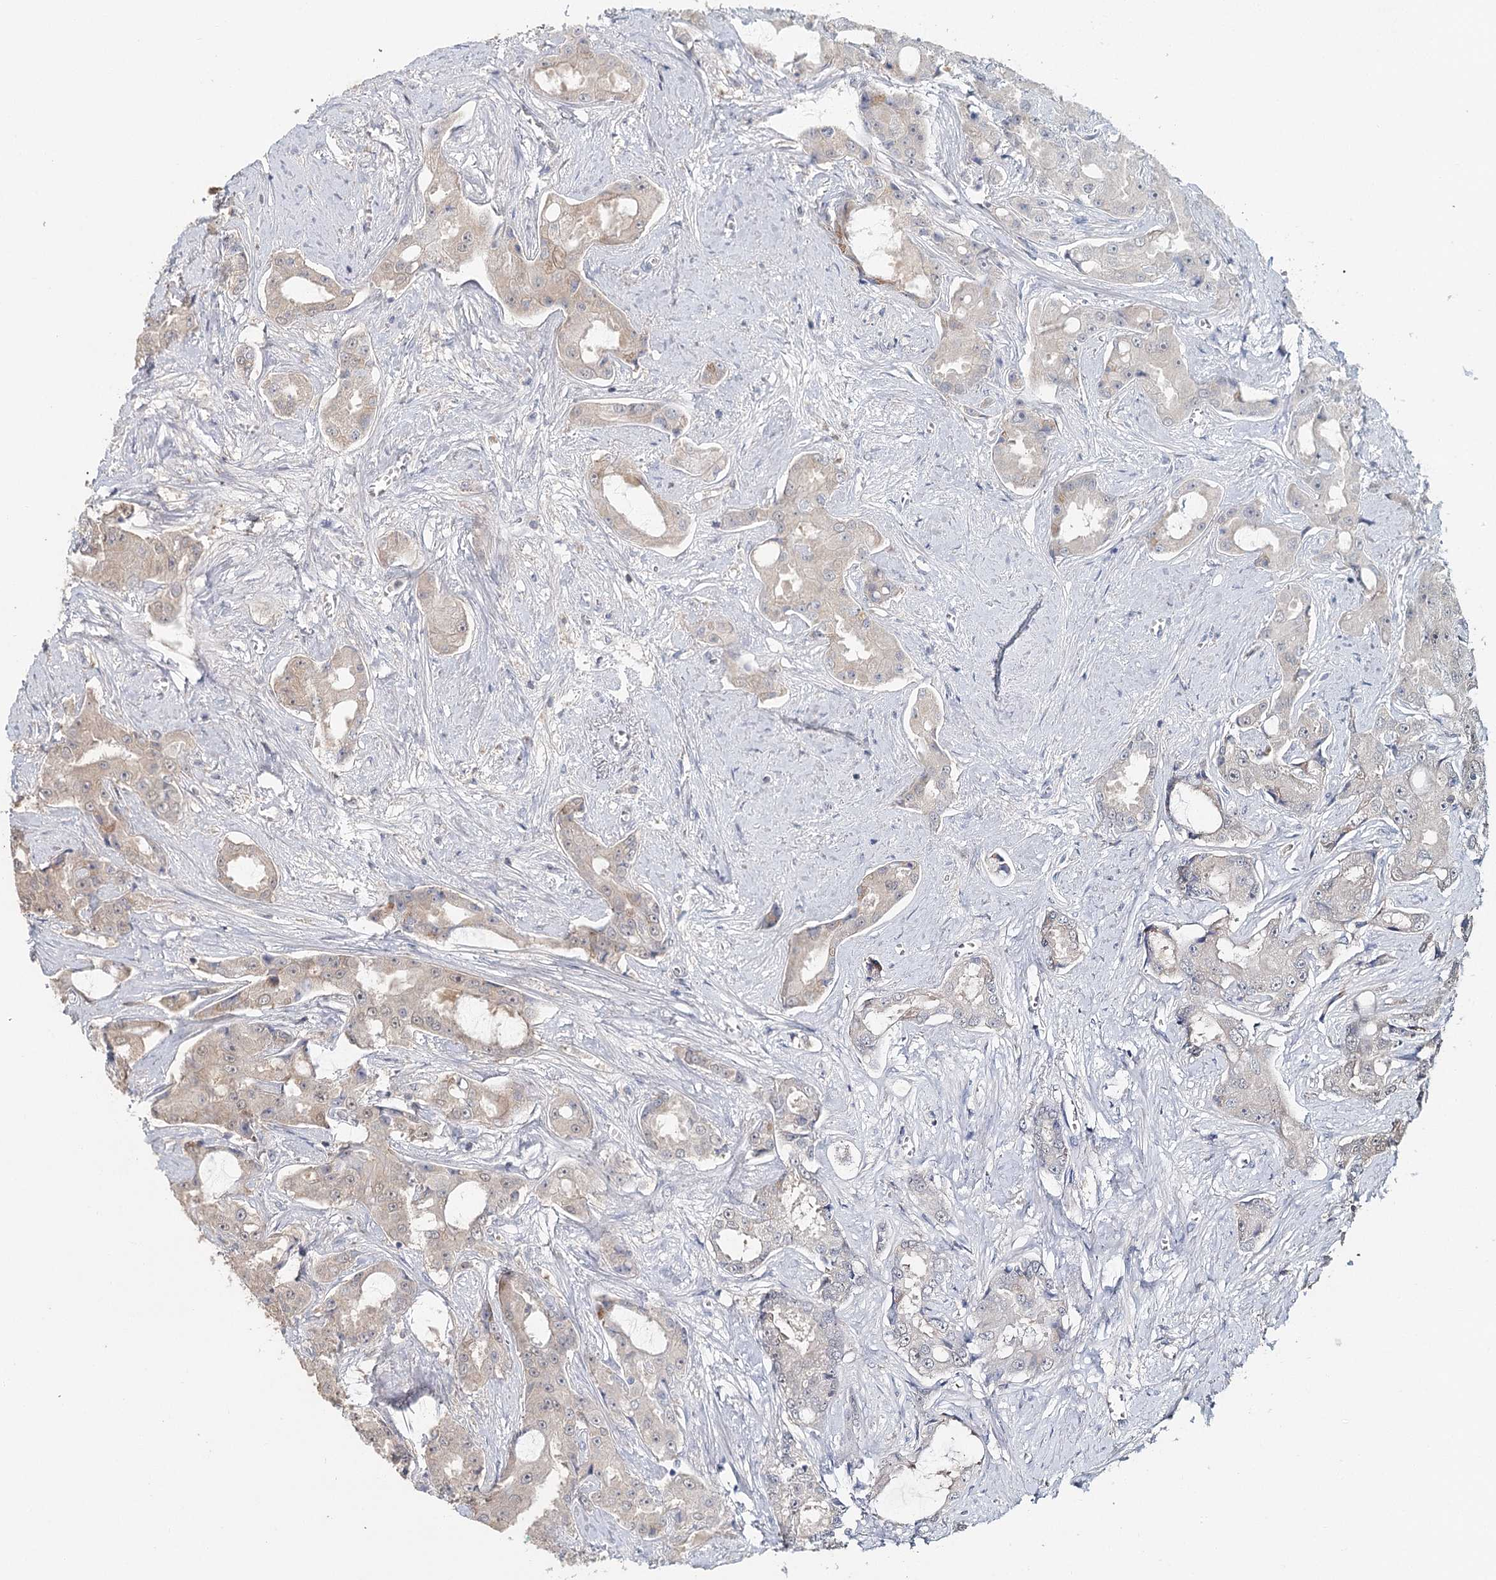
{"staining": {"intensity": "weak", "quantity": ">75%", "location": "cytoplasmic/membranous,nuclear"}, "tissue": "prostate cancer", "cell_type": "Tumor cells", "image_type": "cancer", "snomed": [{"axis": "morphology", "description": "Adenocarcinoma, High grade"}, {"axis": "topography", "description": "Prostate"}], "caption": "This photomicrograph displays immunohistochemistry (IHC) staining of prostate cancer (high-grade adenocarcinoma), with low weak cytoplasmic/membranous and nuclear positivity in approximately >75% of tumor cells.", "gene": "ADK", "patient": {"sex": "male", "age": 73}}